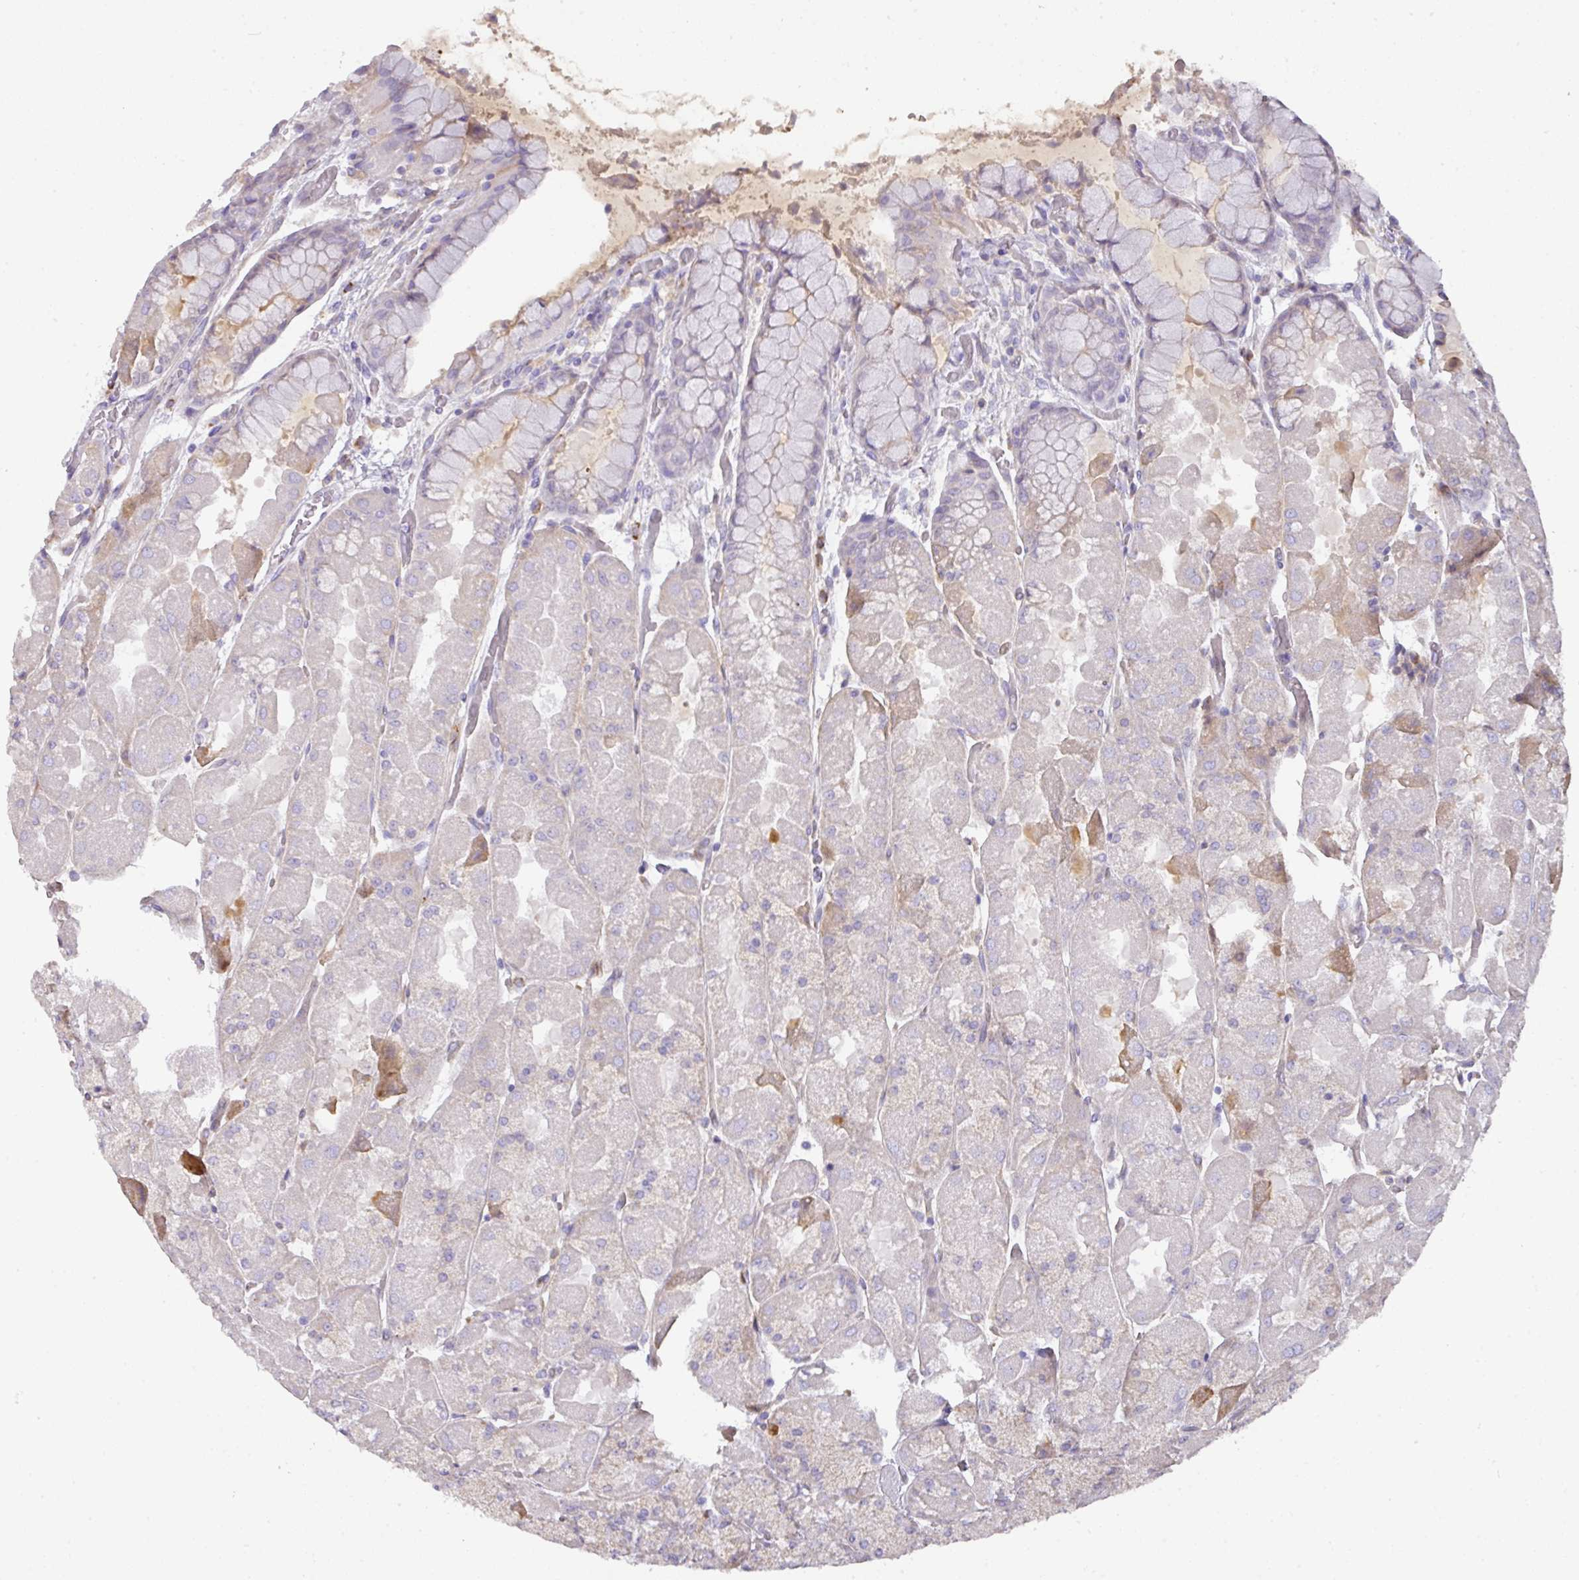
{"staining": {"intensity": "moderate", "quantity": "<25%", "location": "cytoplasmic/membranous"}, "tissue": "stomach", "cell_type": "Glandular cells", "image_type": "normal", "snomed": [{"axis": "morphology", "description": "Normal tissue, NOS"}, {"axis": "topography", "description": "Stomach"}], "caption": "Protein expression by IHC reveals moderate cytoplasmic/membranous positivity in approximately <25% of glandular cells in normal stomach.", "gene": "CCZ1B", "patient": {"sex": "female", "age": 61}}